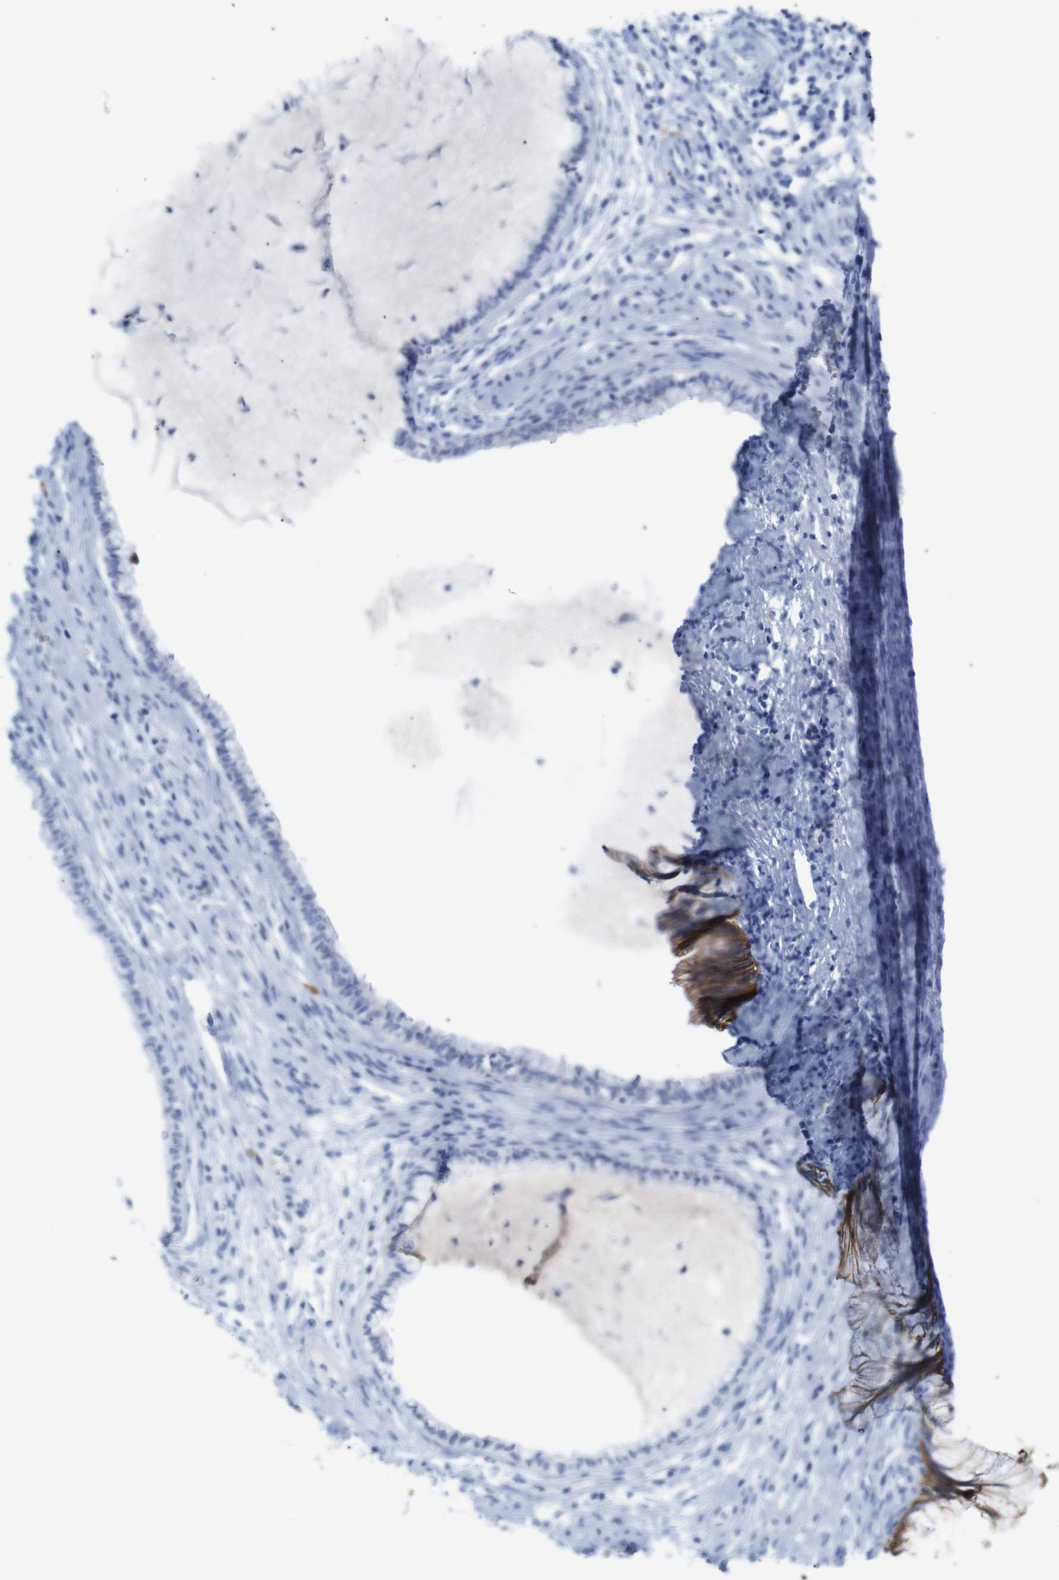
{"staining": {"intensity": "moderate", "quantity": "25%-75%", "location": "cytoplasmic/membranous"}, "tissue": "cervical cancer", "cell_type": "Tumor cells", "image_type": "cancer", "snomed": [{"axis": "morphology", "description": "Adenocarcinoma, NOS"}, {"axis": "topography", "description": "Cervix"}], "caption": "Immunohistochemical staining of human cervical adenocarcinoma exhibits medium levels of moderate cytoplasmic/membranous expression in approximately 25%-75% of tumor cells.", "gene": "ERVMER34-1", "patient": {"sex": "female", "age": 44}}